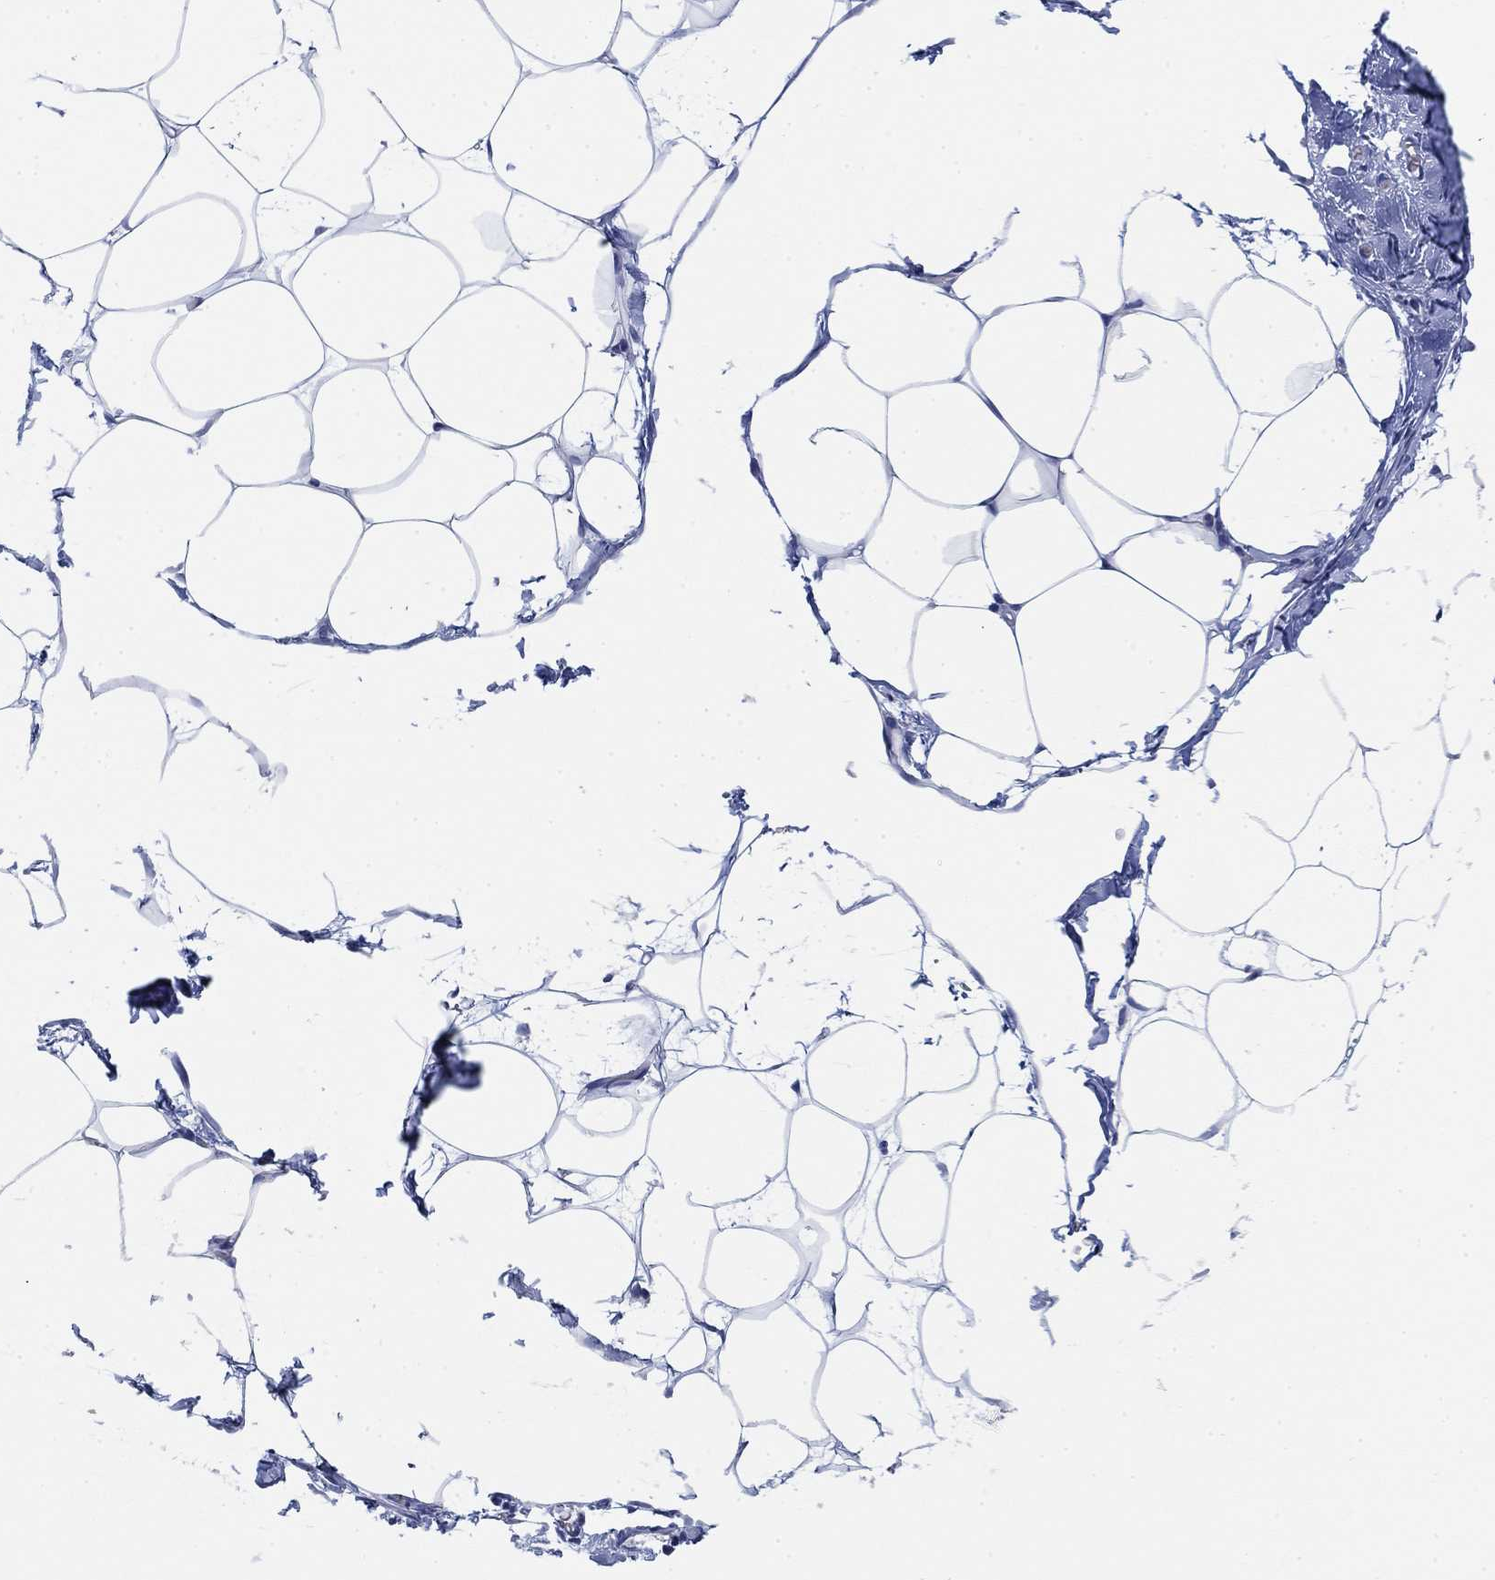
{"staining": {"intensity": "negative", "quantity": "none", "location": "none"}, "tissue": "adipose tissue", "cell_type": "Adipocytes", "image_type": "normal", "snomed": [{"axis": "morphology", "description": "Normal tissue, NOS"}, {"axis": "topography", "description": "Adipose tissue"}], "caption": "IHC micrograph of normal adipose tissue stained for a protein (brown), which displays no positivity in adipocytes. (Immunohistochemistry, brightfield microscopy, high magnification).", "gene": "FYB1", "patient": {"sex": "male", "age": 57}}